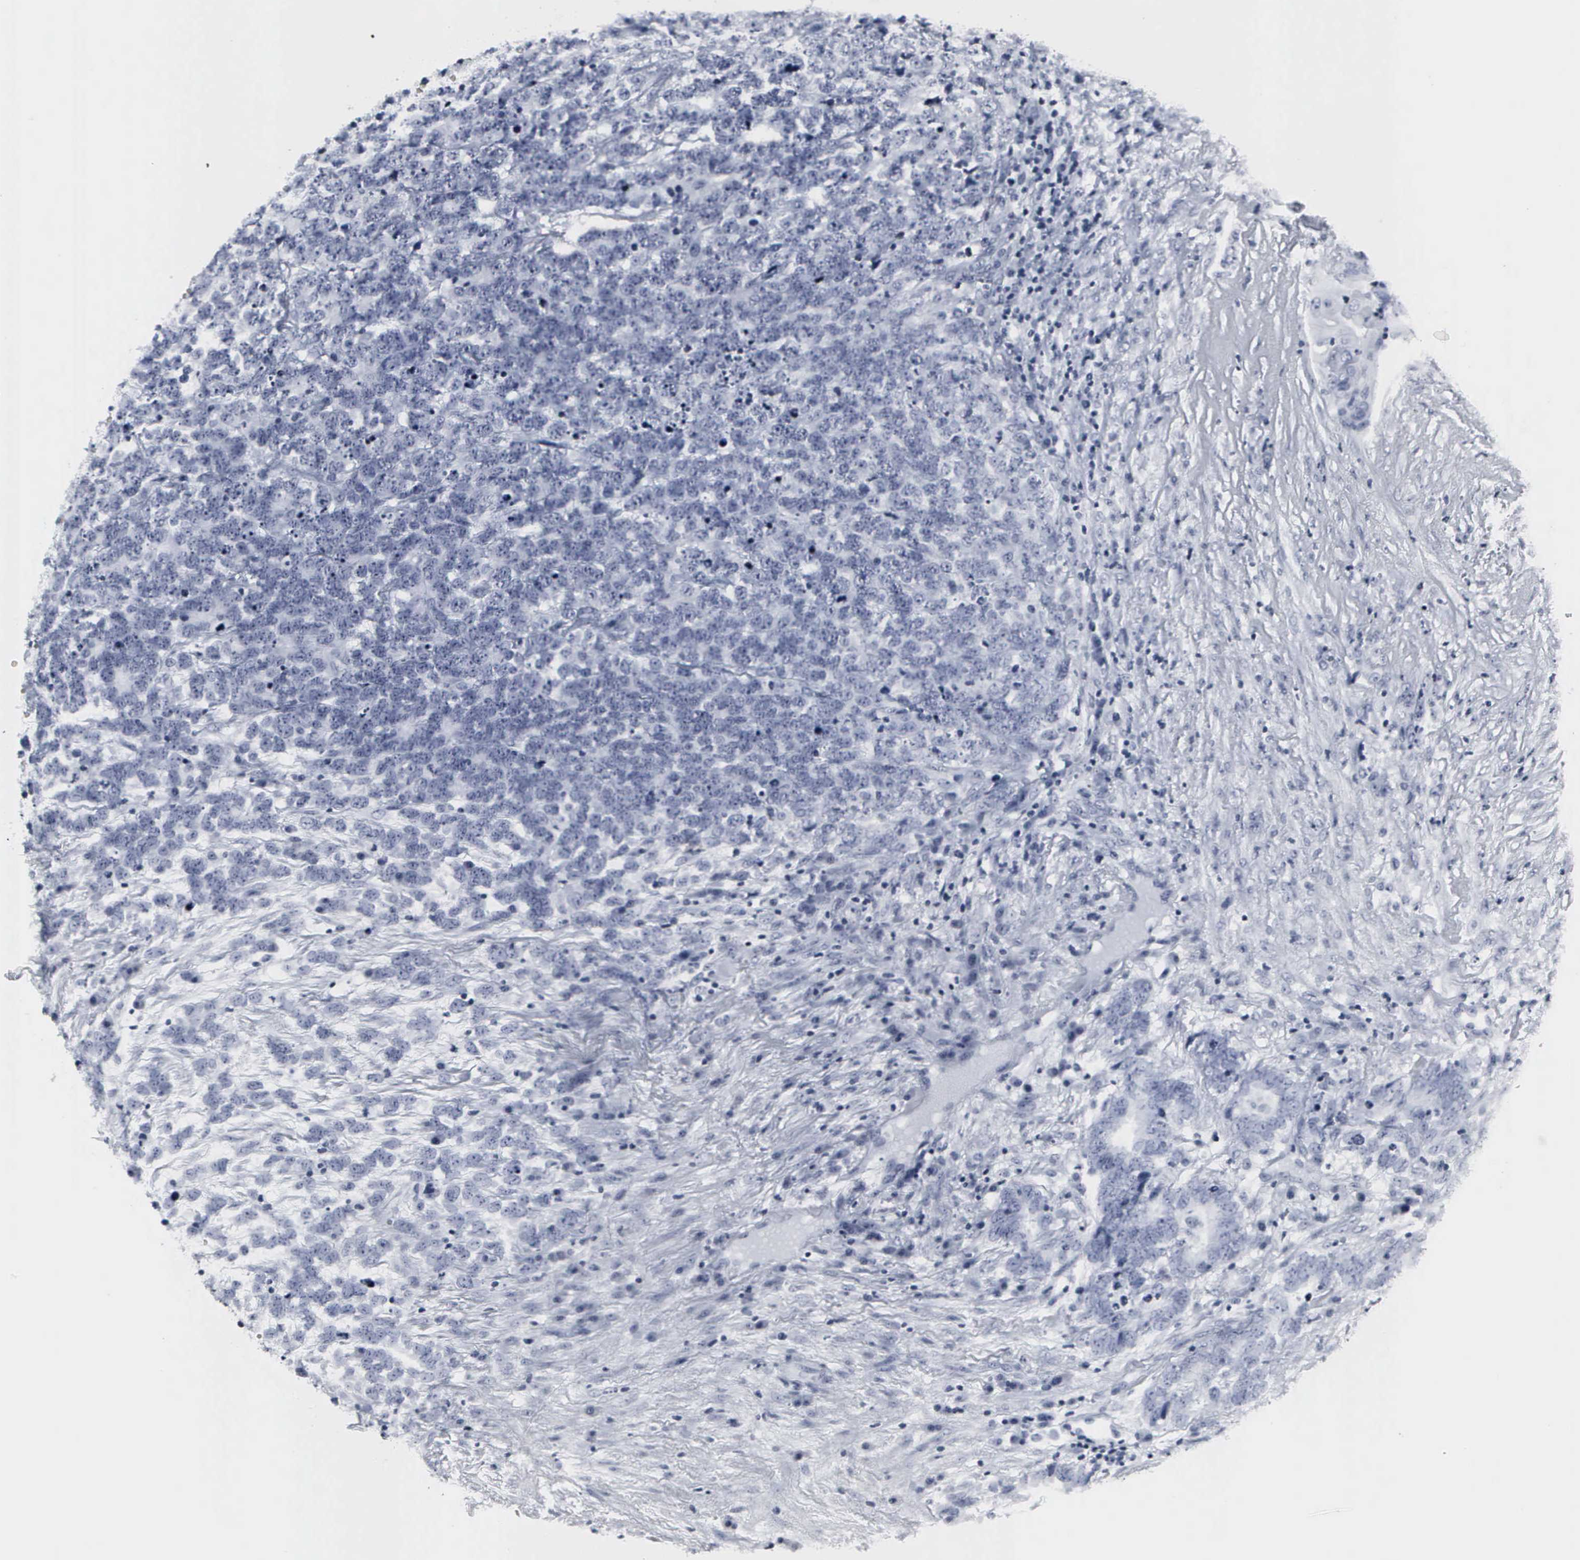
{"staining": {"intensity": "negative", "quantity": "none", "location": "none"}, "tissue": "testis cancer", "cell_type": "Tumor cells", "image_type": "cancer", "snomed": [{"axis": "morphology", "description": "Carcinoma, Embryonal, NOS"}, {"axis": "topography", "description": "Testis"}], "caption": "IHC micrograph of neoplastic tissue: human testis cancer (embryonal carcinoma) stained with DAB demonstrates no significant protein positivity in tumor cells.", "gene": "DGCR2", "patient": {"sex": "male", "age": 26}}